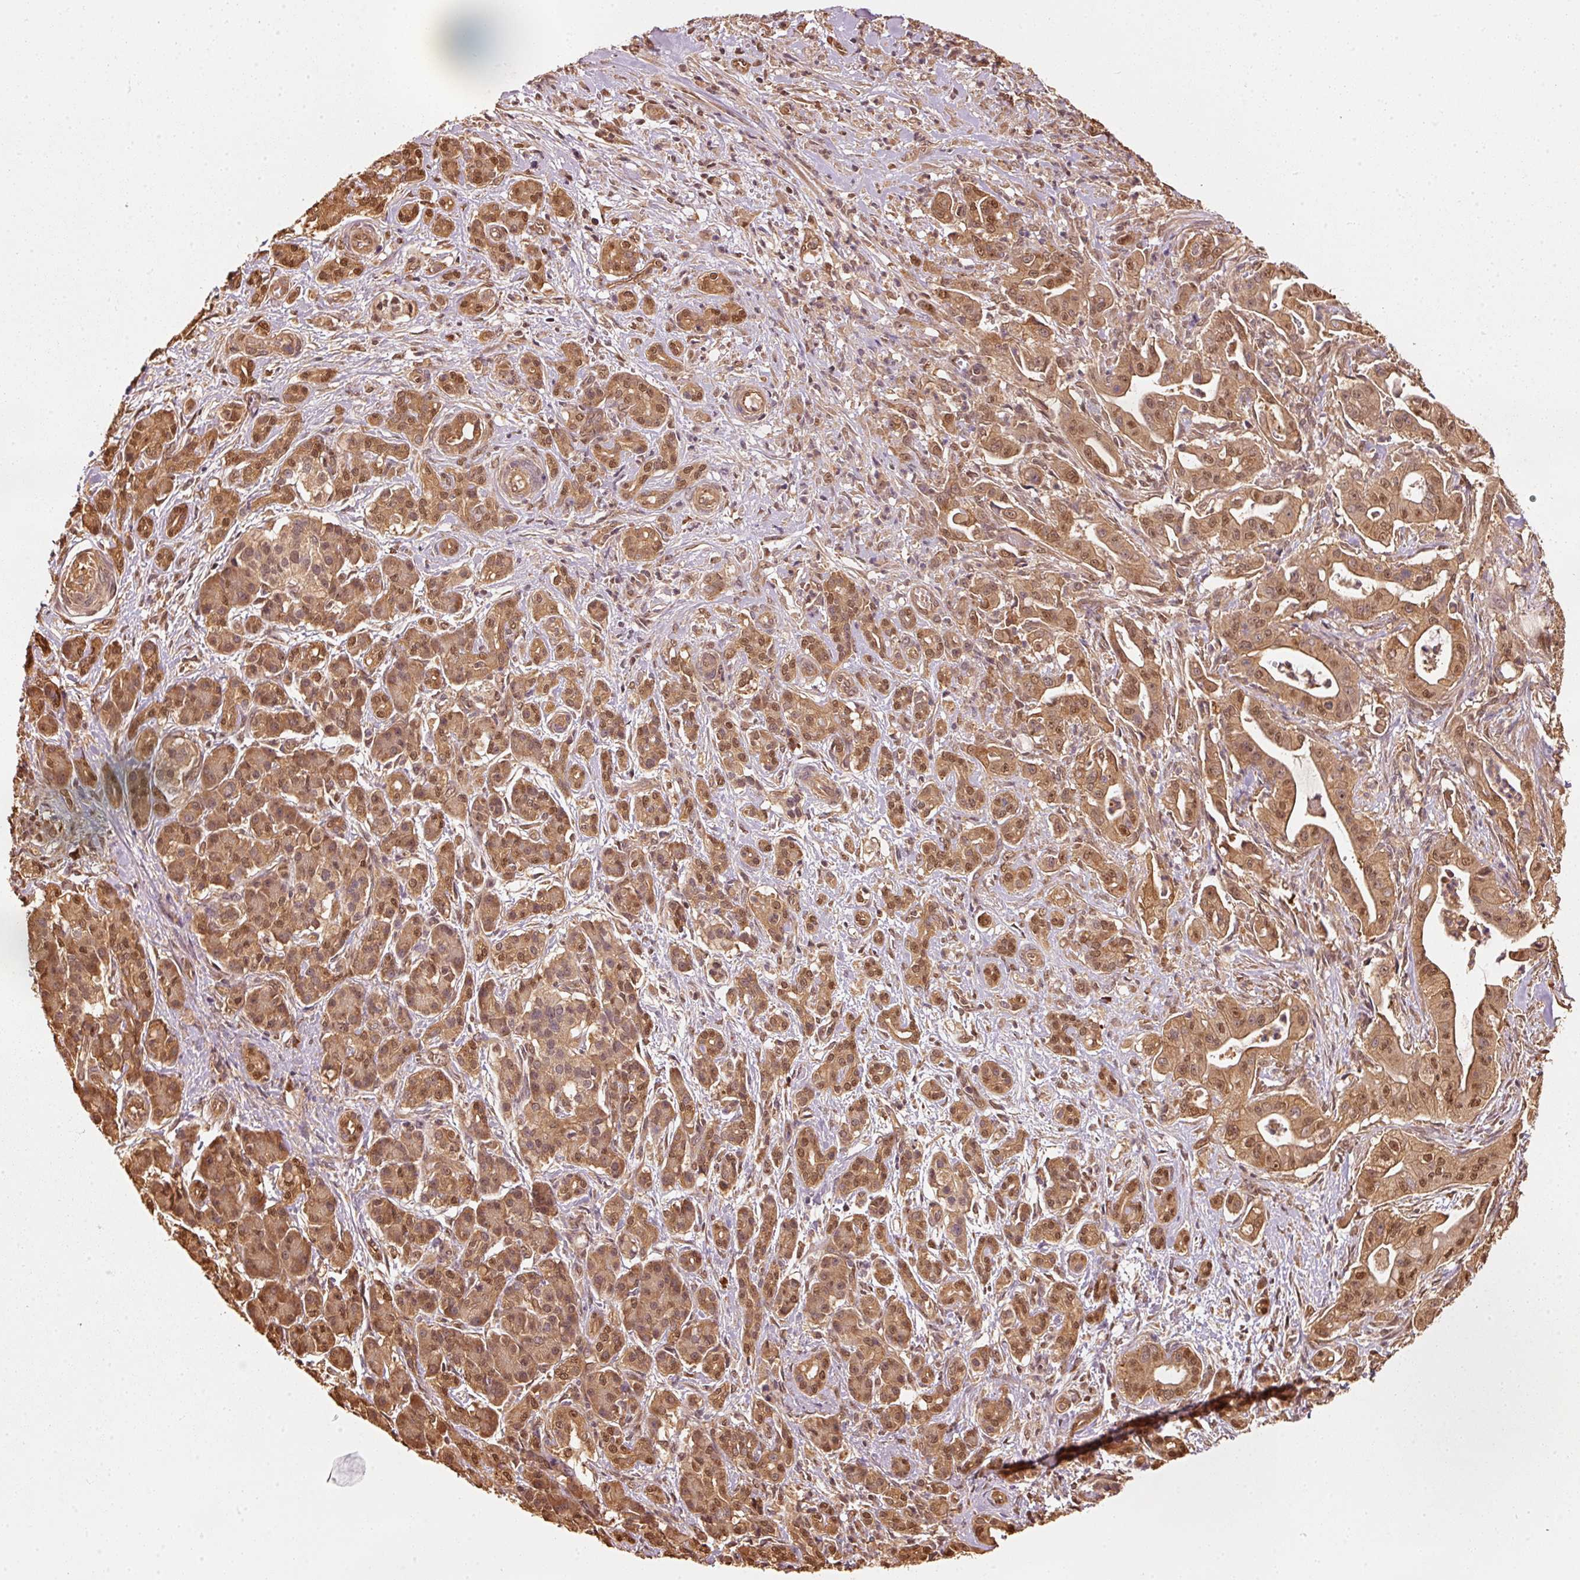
{"staining": {"intensity": "moderate", "quantity": ">75%", "location": "cytoplasmic/membranous,nuclear"}, "tissue": "pancreatic cancer", "cell_type": "Tumor cells", "image_type": "cancer", "snomed": [{"axis": "morphology", "description": "Adenocarcinoma, NOS"}, {"axis": "topography", "description": "Pancreas"}], "caption": "Pancreatic adenocarcinoma was stained to show a protein in brown. There is medium levels of moderate cytoplasmic/membranous and nuclear staining in about >75% of tumor cells. (DAB (3,3'-diaminobenzidine) = brown stain, brightfield microscopy at high magnification).", "gene": "STAU1", "patient": {"sex": "male", "age": 57}}